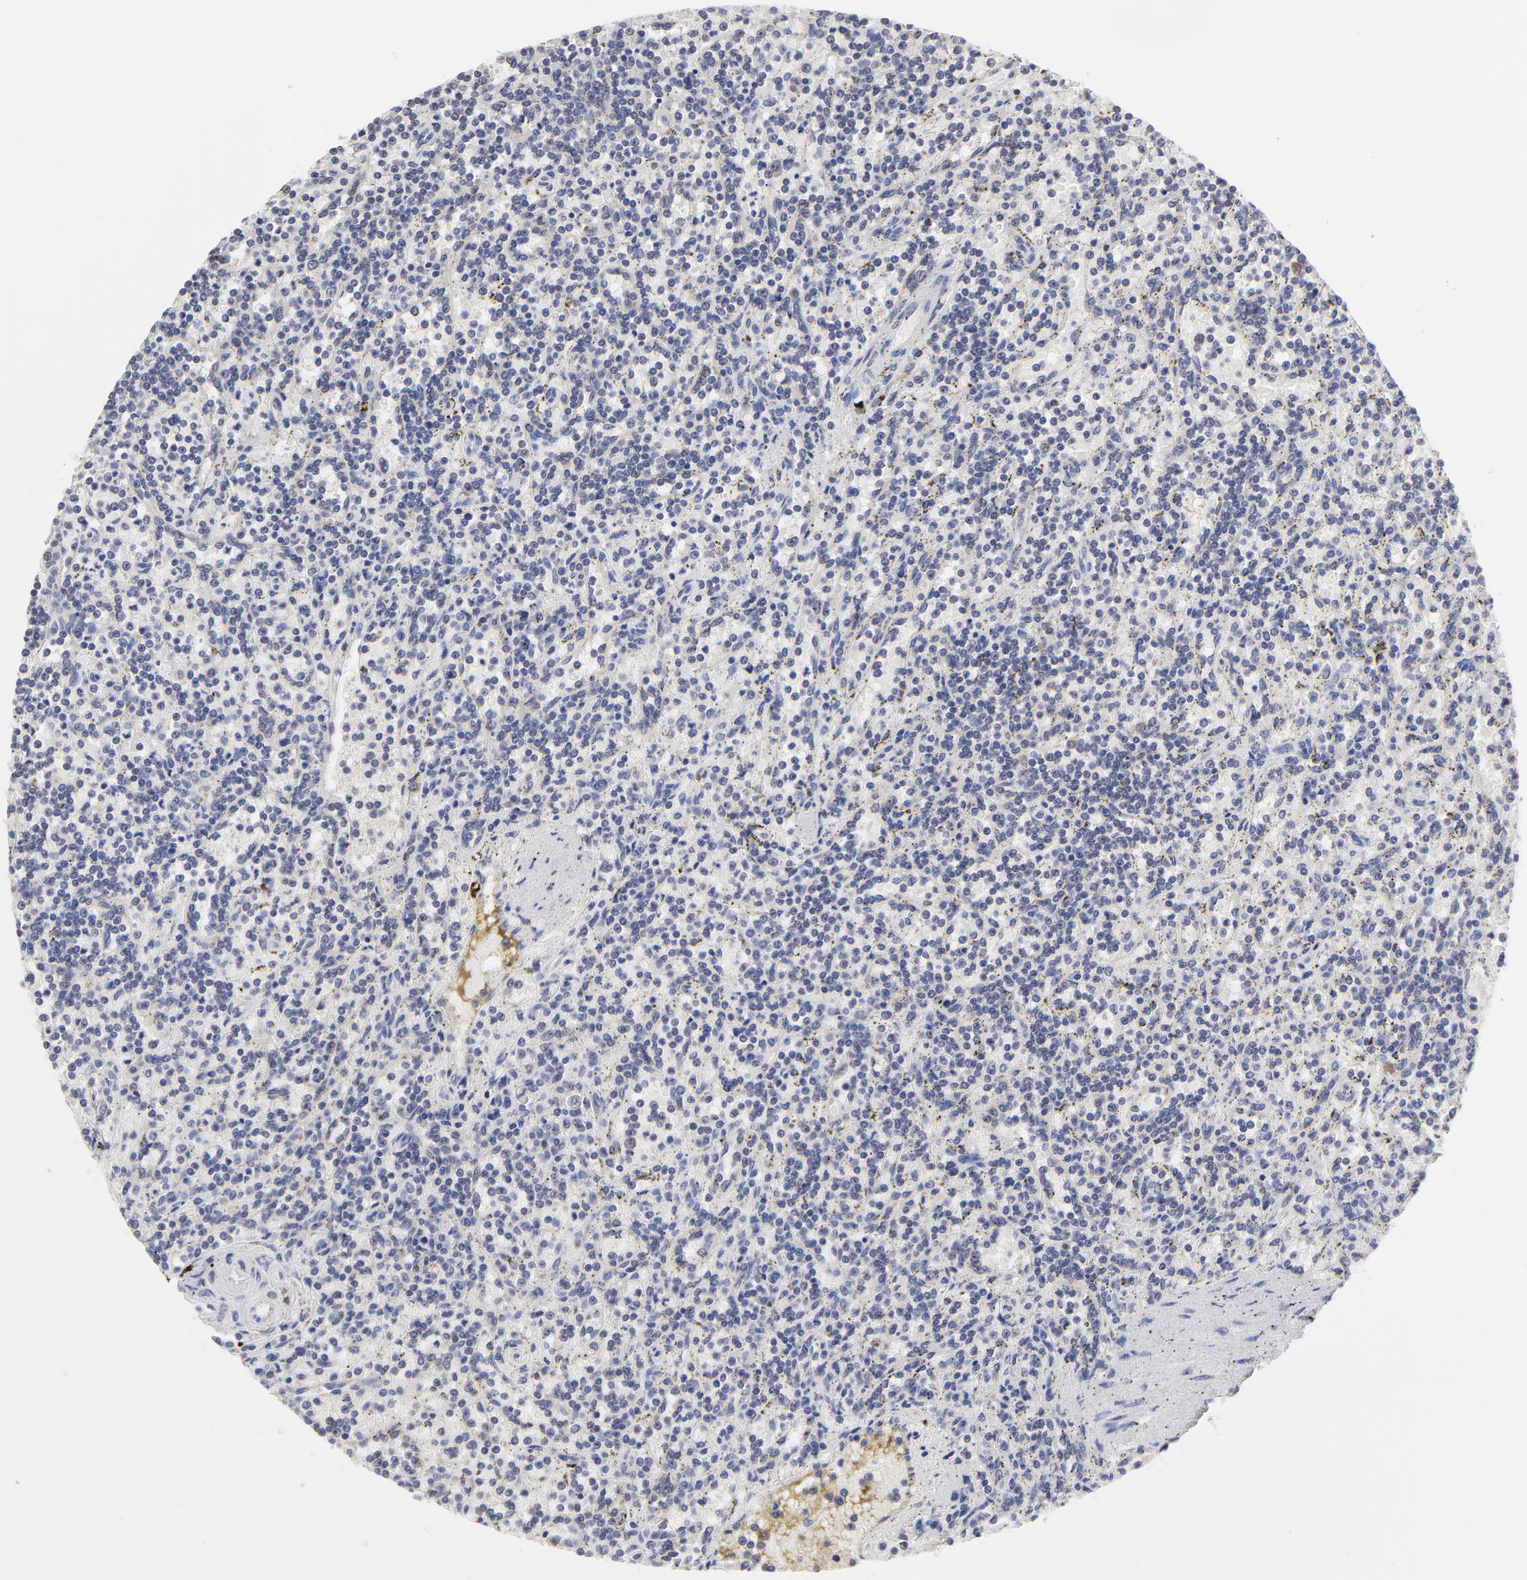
{"staining": {"intensity": "negative", "quantity": "none", "location": "none"}, "tissue": "lymphoma", "cell_type": "Tumor cells", "image_type": "cancer", "snomed": [{"axis": "morphology", "description": "Malignant lymphoma, non-Hodgkin's type, Low grade"}, {"axis": "topography", "description": "Spleen"}], "caption": "High magnification brightfield microscopy of lymphoma stained with DAB (brown) and counterstained with hematoxylin (blue): tumor cells show no significant expression.", "gene": "CCT2", "patient": {"sex": "male", "age": 73}}